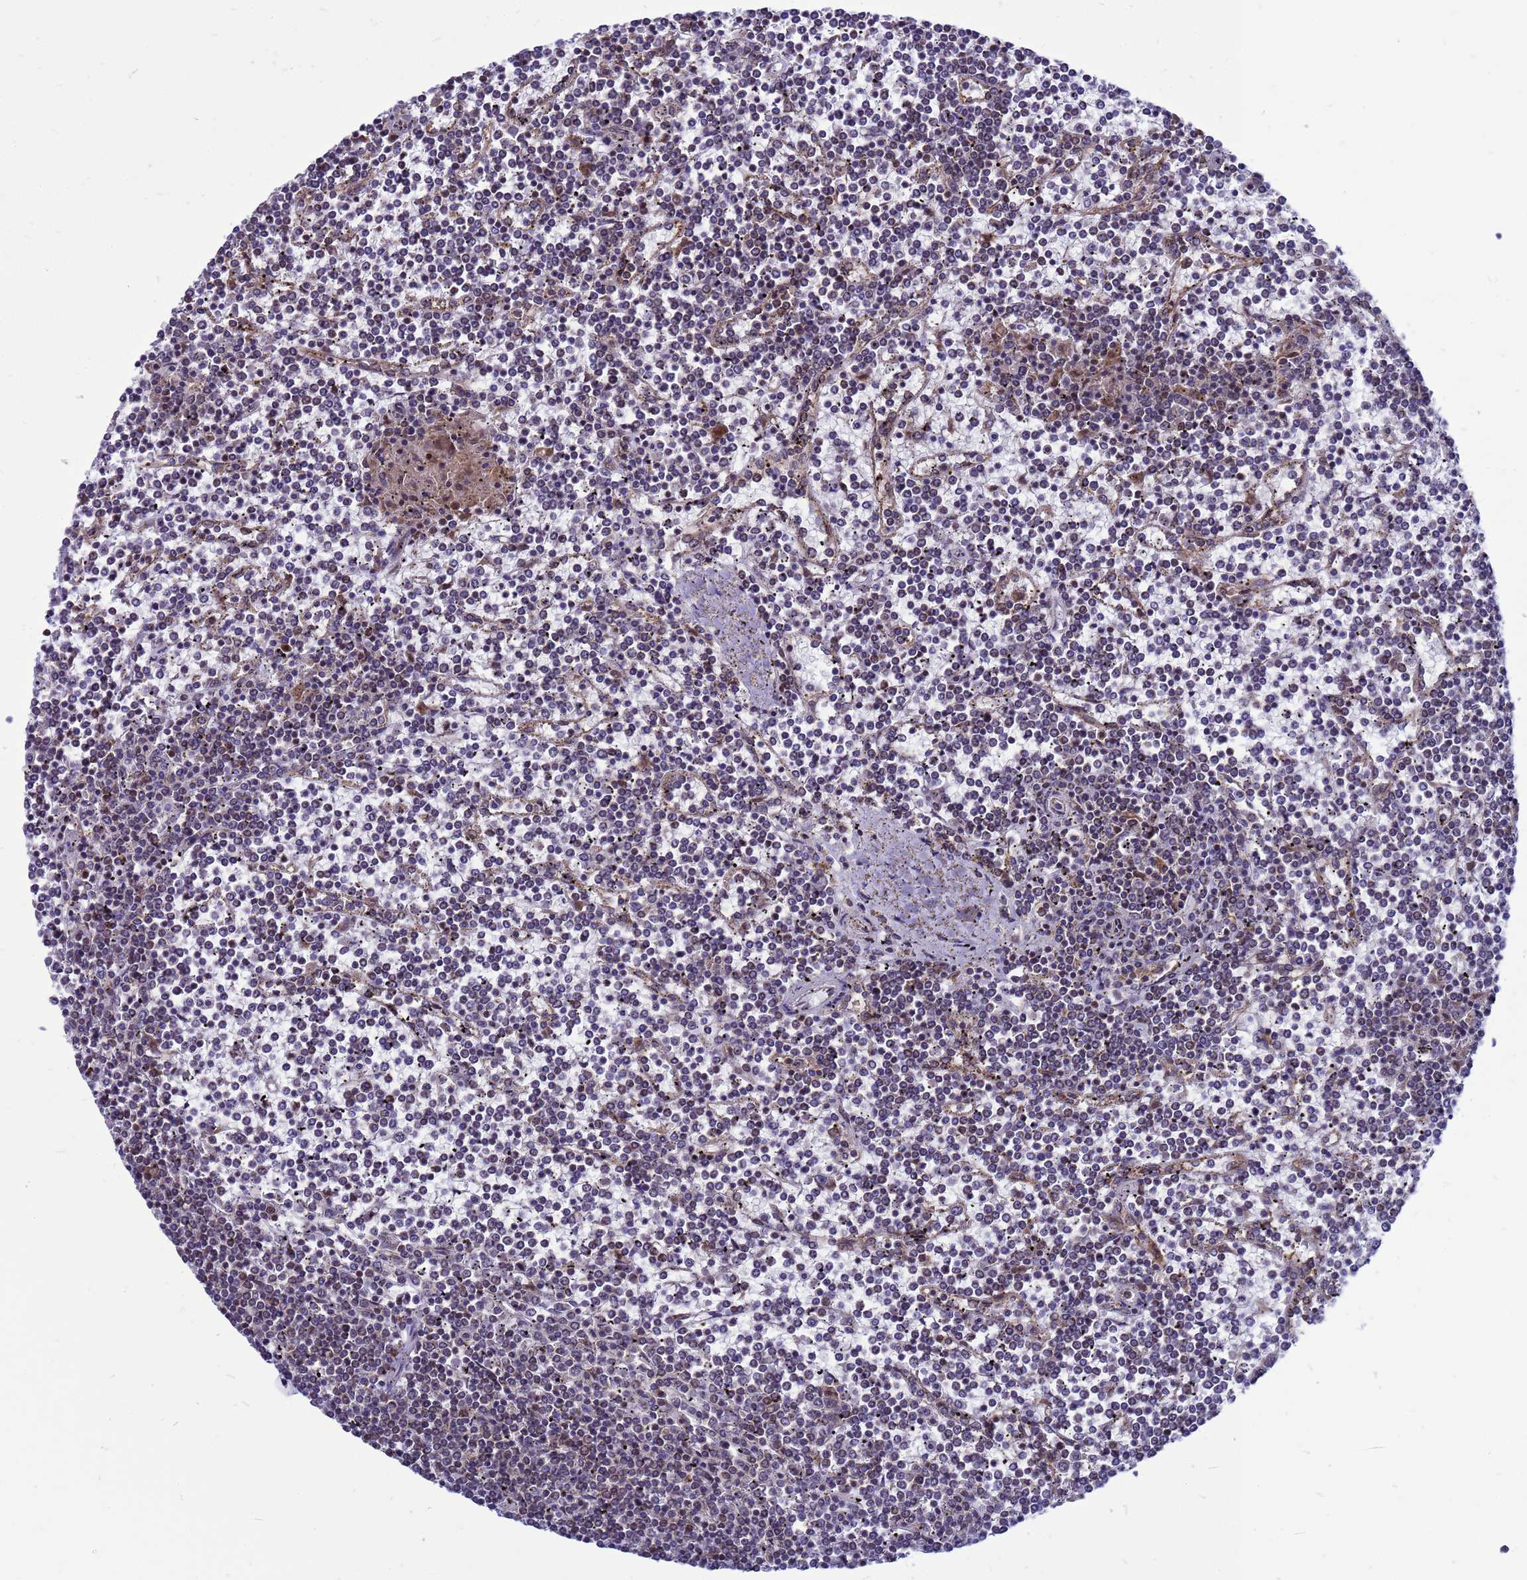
{"staining": {"intensity": "negative", "quantity": "none", "location": "none"}, "tissue": "lymphoma", "cell_type": "Tumor cells", "image_type": "cancer", "snomed": [{"axis": "morphology", "description": "Malignant lymphoma, non-Hodgkin's type, Low grade"}, {"axis": "topography", "description": "Spleen"}], "caption": "An IHC micrograph of low-grade malignant lymphoma, non-Hodgkin's type is shown. There is no staining in tumor cells of low-grade malignant lymphoma, non-Hodgkin's type.", "gene": "C12orf43", "patient": {"sex": "female", "age": 19}}